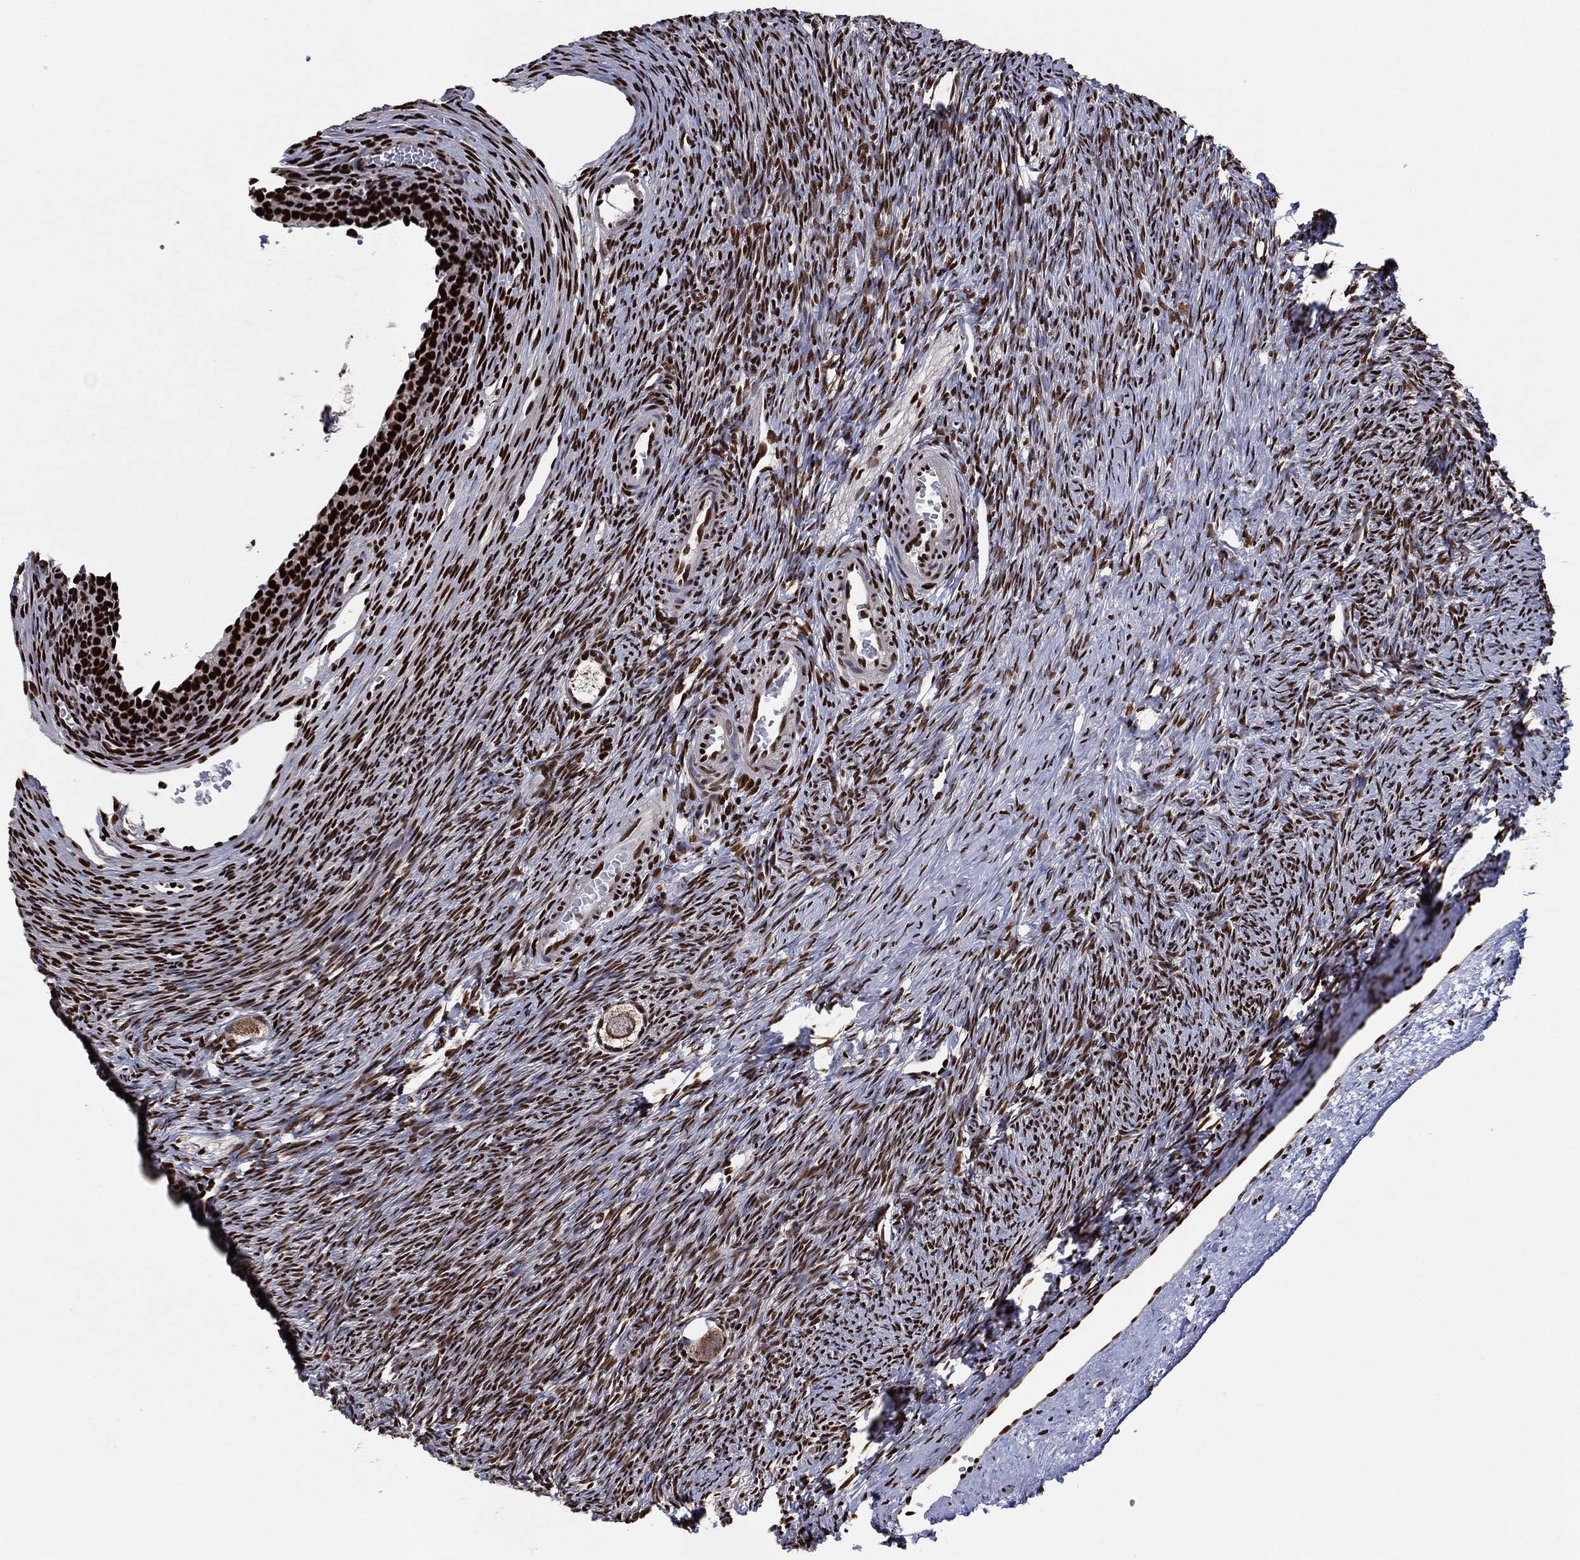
{"staining": {"intensity": "strong", "quantity": ">75%", "location": "nuclear"}, "tissue": "ovary", "cell_type": "Follicle cells", "image_type": "normal", "snomed": [{"axis": "morphology", "description": "Normal tissue, NOS"}, {"axis": "topography", "description": "Ovary"}], "caption": "Immunohistochemical staining of unremarkable ovary exhibits strong nuclear protein positivity in about >75% of follicle cells. Using DAB (brown) and hematoxylin (blue) stains, captured at high magnification using brightfield microscopy.", "gene": "TP53BP1", "patient": {"sex": "female", "age": 27}}